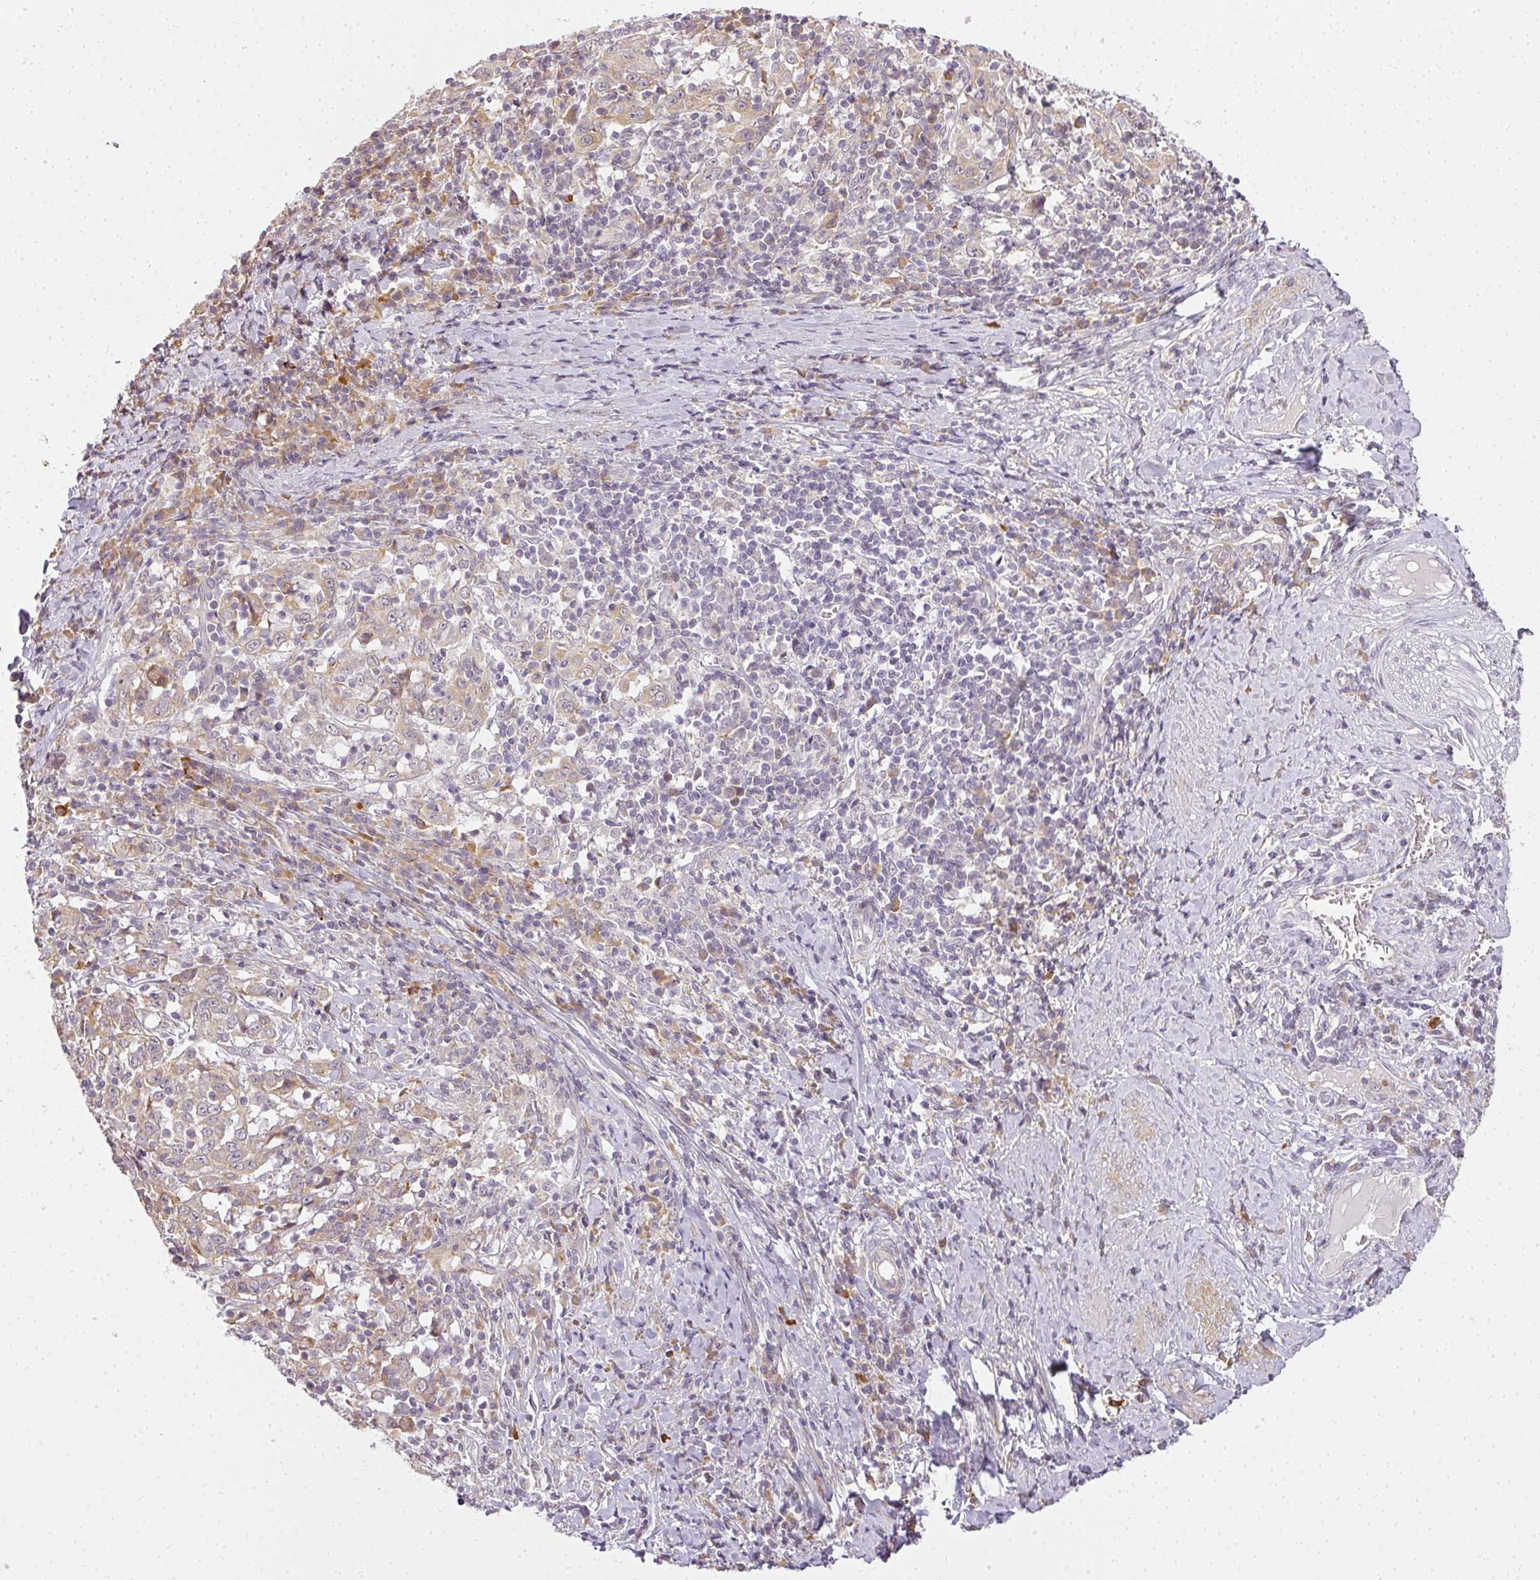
{"staining": {"intensity": "weak", "quantity": "25%-75%", "location": "cytoplasmic/membranous"}, "tissue": "cervical cancer", "cell_type": "Tumor cells", "image_type": "cancer", "snomed": [{"axis": "morphology", "description": "Squamous cell carcinoma, NOS"}, {"axis": "topography", "description": "Cervix"}], "caption": "DAB (3,3'-diaminobenzidine) immunohistochemical staining of squamous cell carcinoma (cervical) exhibits weak cytoplasmic/membranous protein expression in about 25%-75% of tumor cells. (DAB (3,3'-diaminobenzidine) = brown stain, brightfield microscopy at high magnification).", "gene": "MED19", "patient": {"sex": "female", "age": 46}}